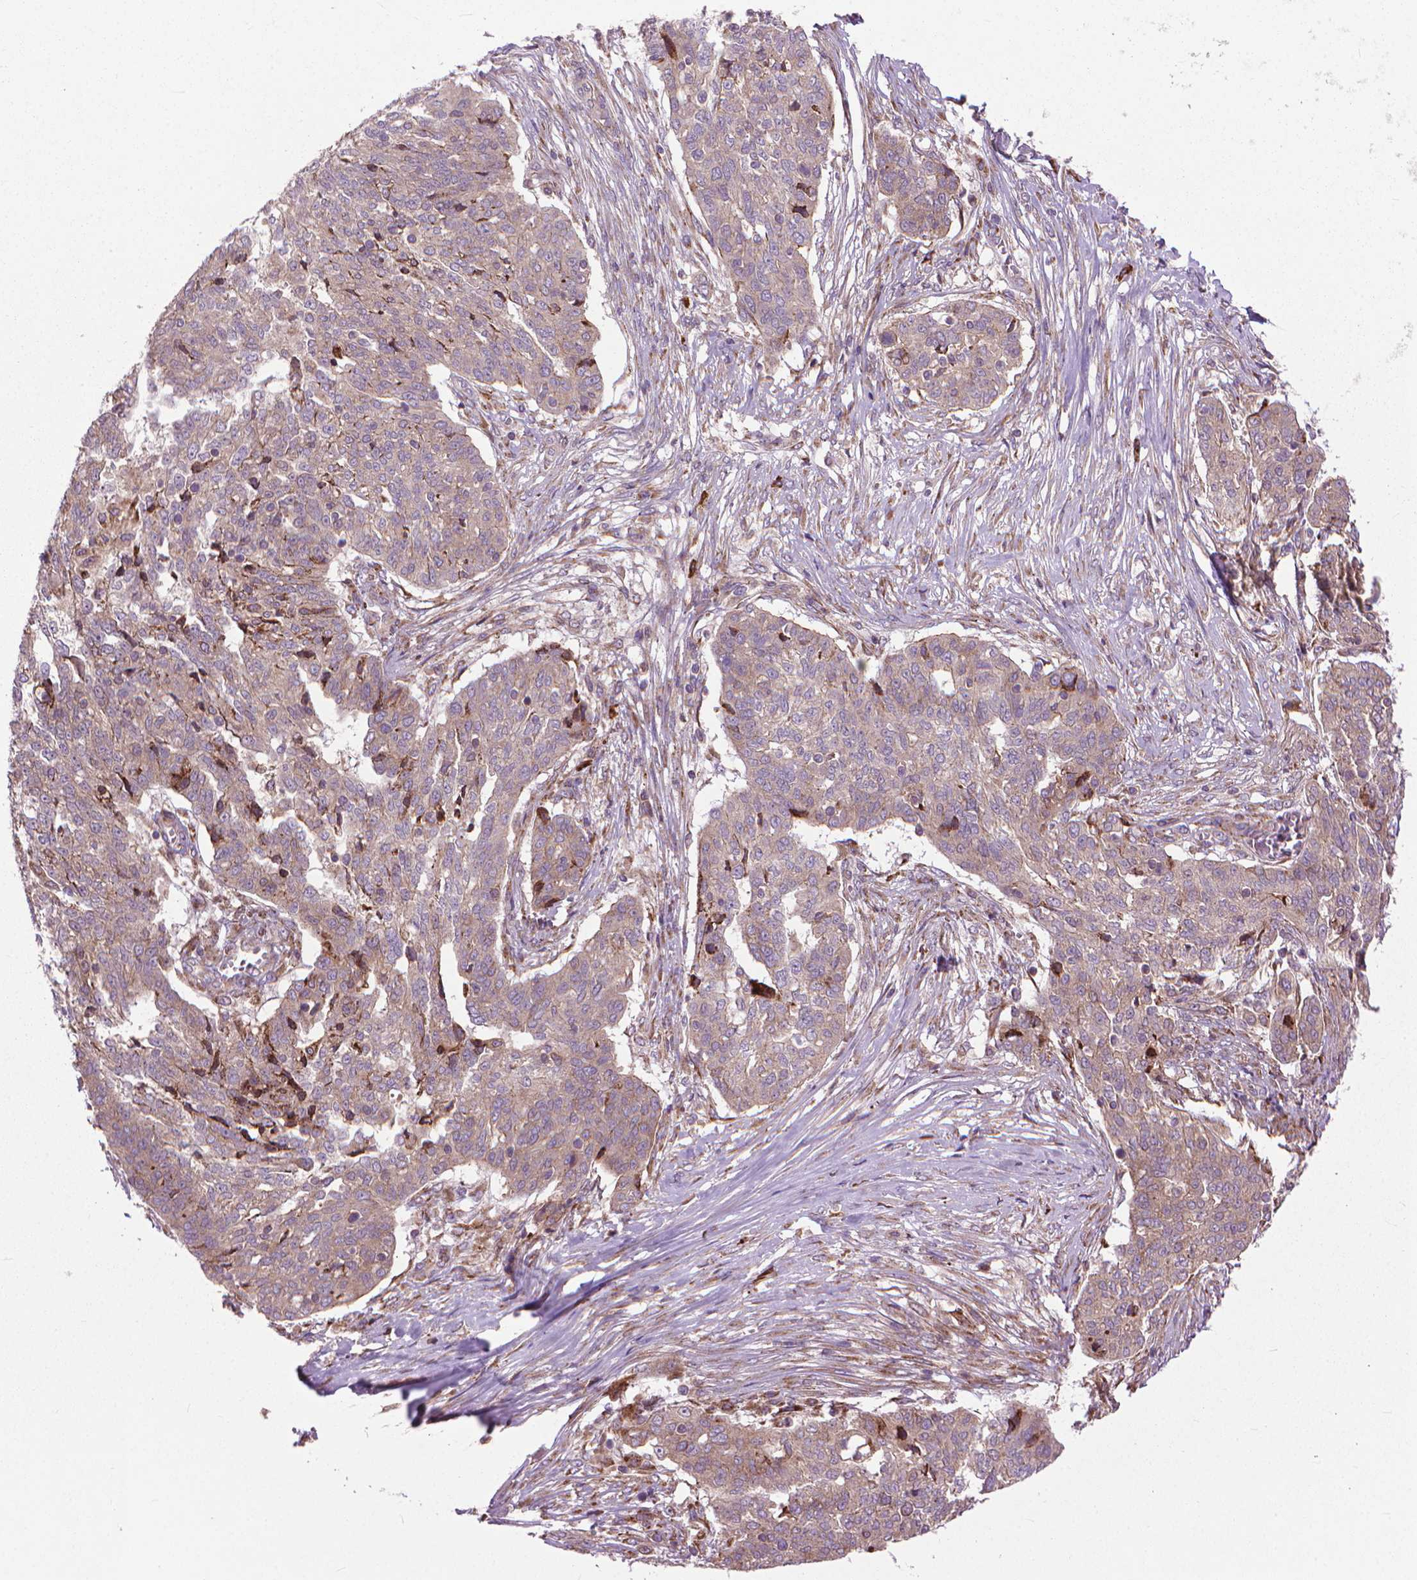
{"staining": {"intensity": "weak", "quantity": "<25%", "location": "cytoplasmic/membranous"}, "tissue": "ovarian cancer", "cell_type": "Tumor cells", "image_type": "cancer", "snomed": [{"axis": "morphology", "description": "Cystadenocarcinoma, serous, NOS"}, {"axis": "topography", "description": "Ovary"}], "caption": "Tumor cells show no significant staining in serous cystadenocarcinoma (ovarian). Nuclei are stained in blue.", "gene": "MYH14", "patient": {"sex": "female", "age": 67}}